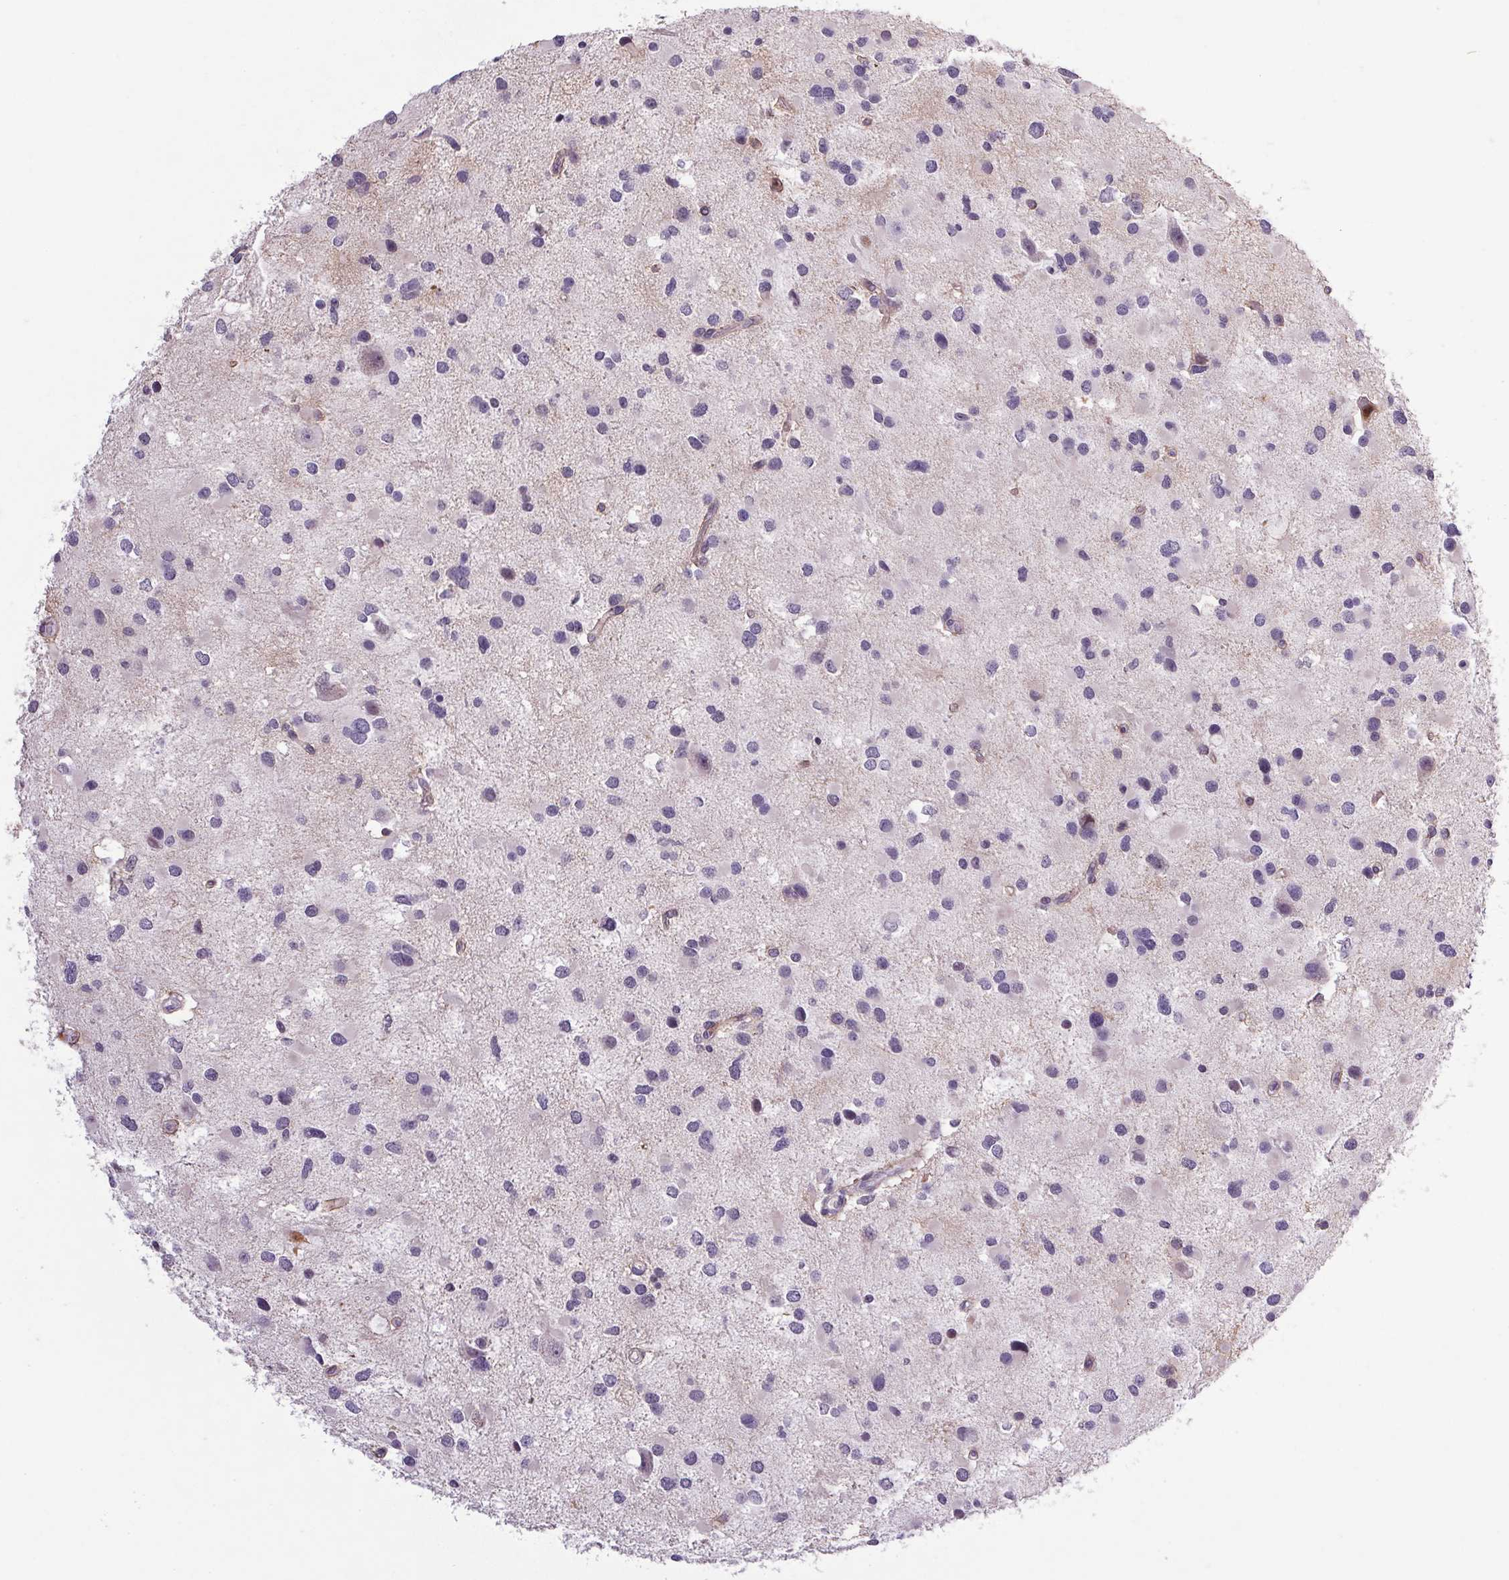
{"staining": {"intensity": "negative", "quantity": "none", "location": "none"}, "tissue": "glioma", "cell_type": "Tumor cells", "image_type": "cancer", "snomed": [{"axis": "morphology", "description": "Glioma, malignant, Low grade"}, {"axis": "topography", "description": "Brain"}], "caption": "This is an immunohistochemistry (IHC) image of human glioma. There is no positivity in tumor cells.", "gene": "TRDN", "patient": {"sex": "female", "age": 32}}